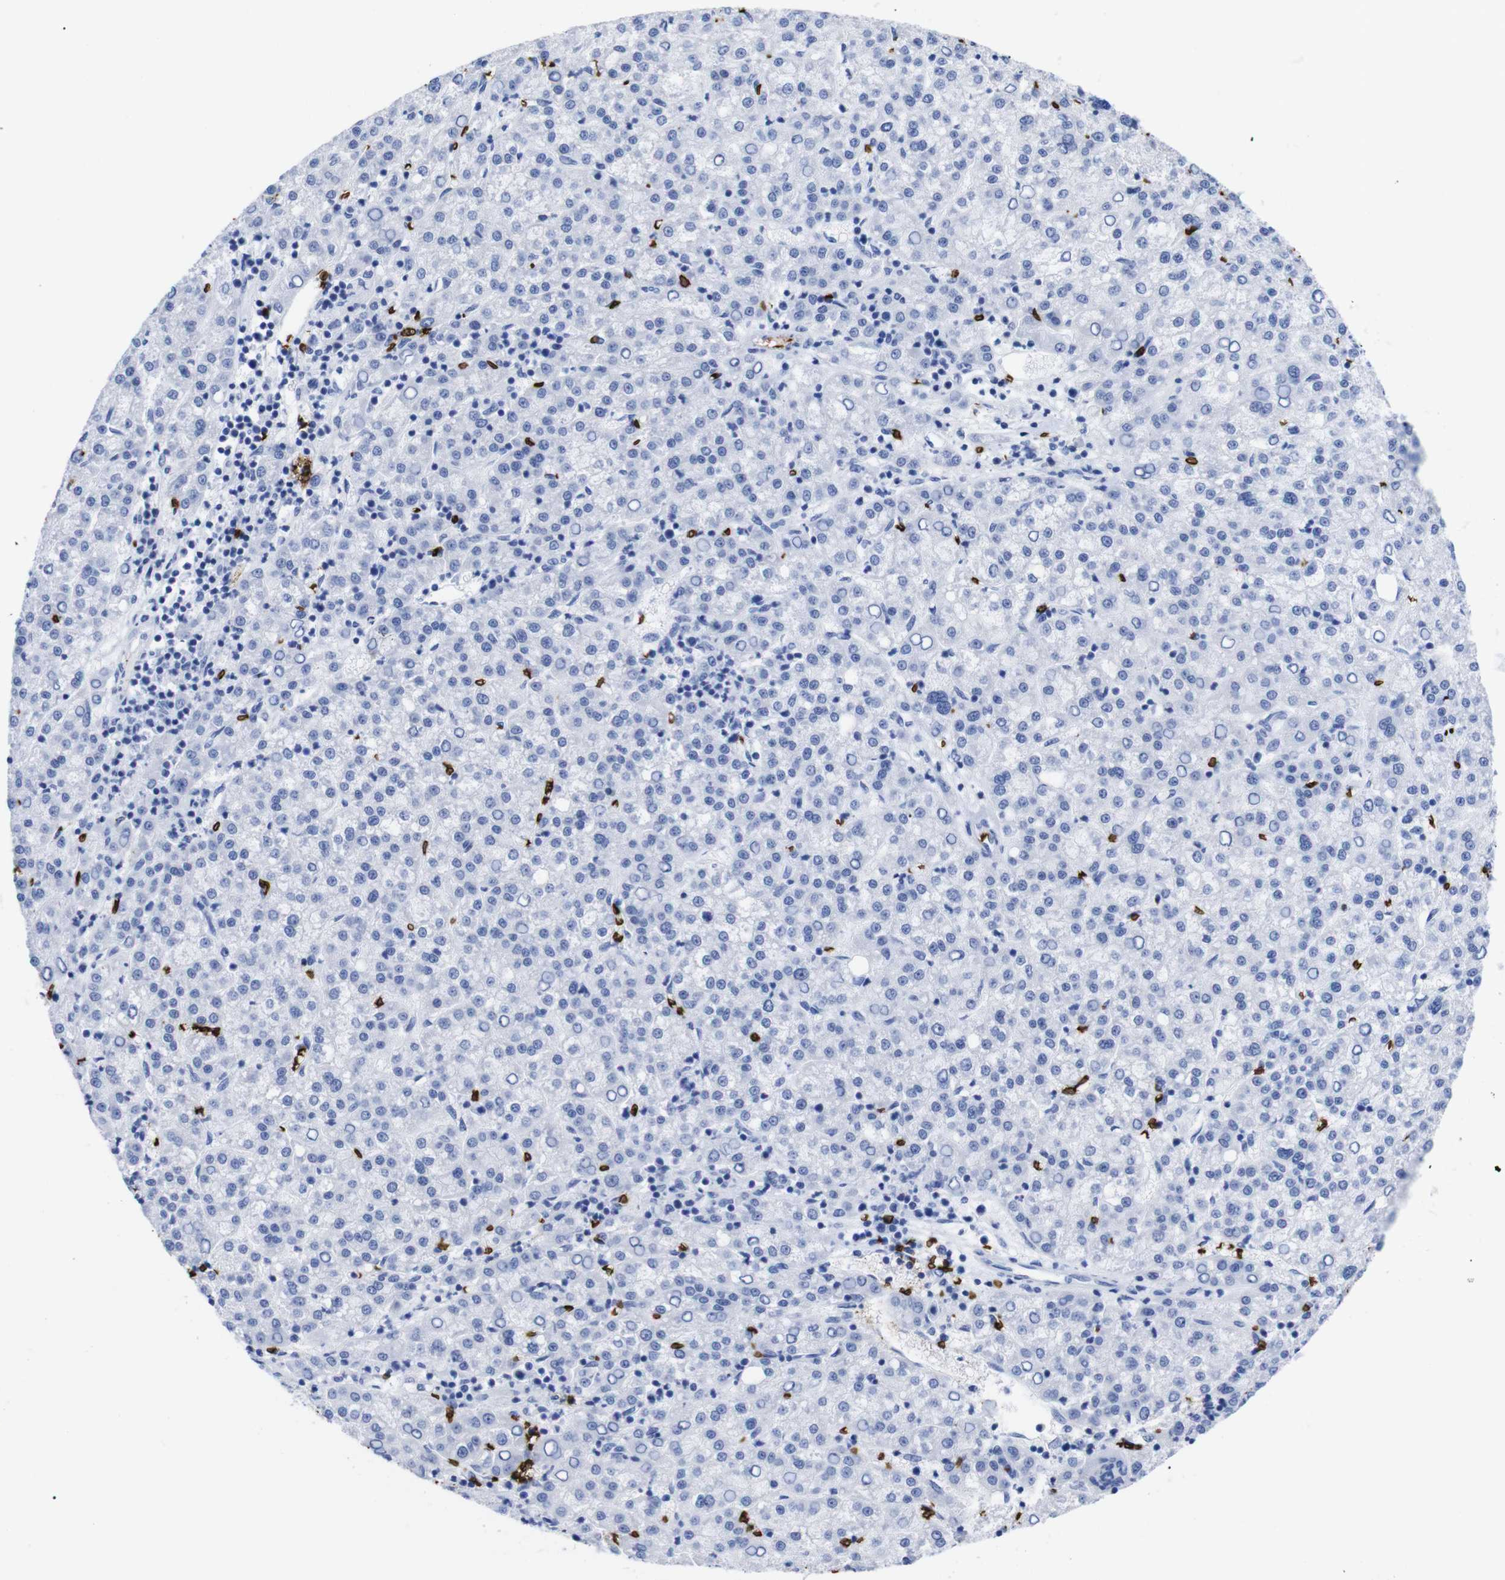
{"staining": {"intensity": "negative", "quantity": "none", "location": "none"}, "tissue": "liver cancer", "cell_type": "Tumor cells", "image_type": "cancer", "snomed": [{"axis": "morphology", "description": "Carcinoma, Hepatocellular, NOS"}, {"axis": "topography", "description": "Liver"}], "caption": "This micrograph is of liver hepatocellular carcinoma stained with immunohistochemistry (IHC) to label a protein in brown with the nuclei are counter-stained blue. There is no expression in tumor cells.", "gene": "S1PR2", "patient": {"sex": "female", "age": 58}}